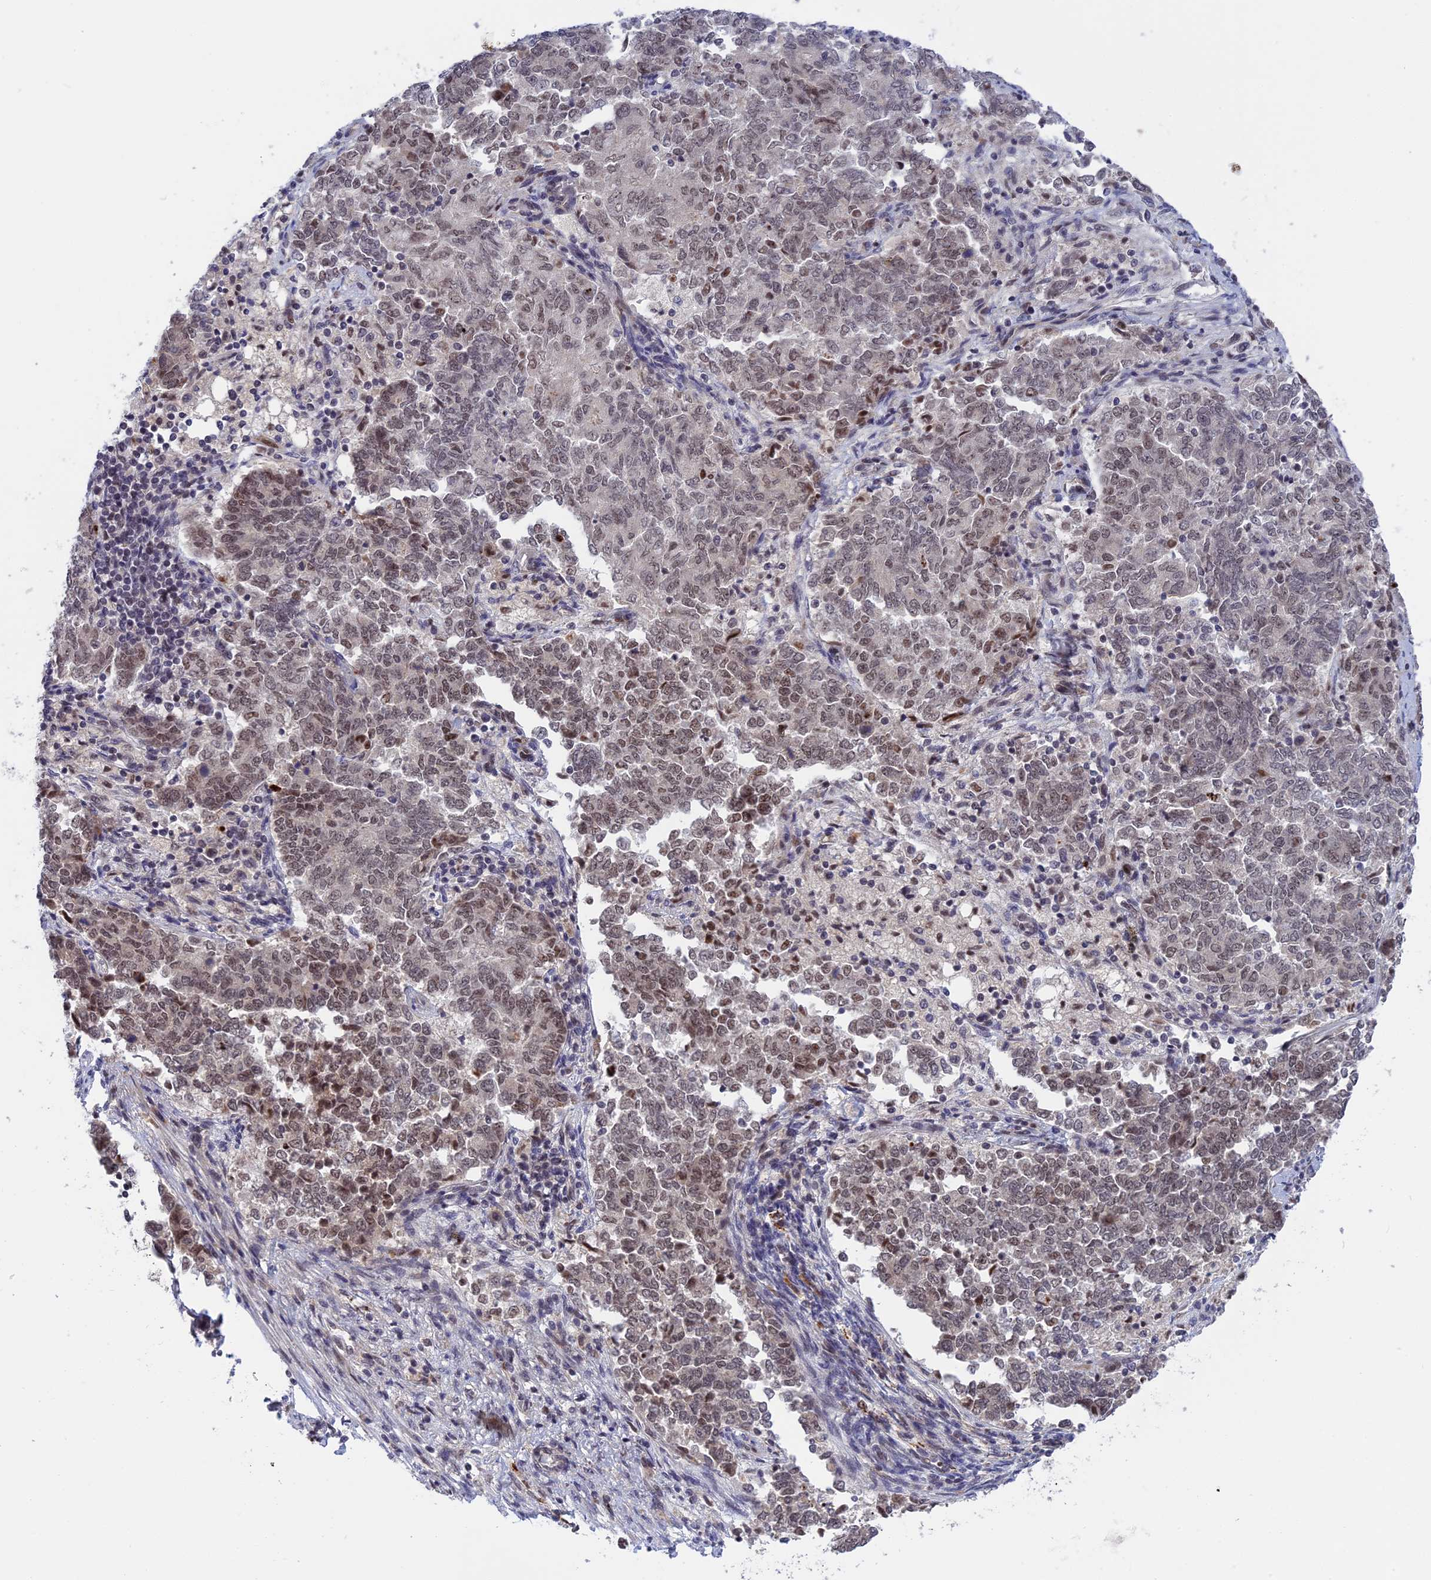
{"staining": {"intensity": "moderate", "quantity": "25%-75%", "location": "nuclear"}, "tissue": "endometrial cancer", "cell_type": "Tumor cells", "image_type": "cancer", "snomed": [{"axis": "morphology", "description": "Adenocarcinoma, NOS"}, {"axis": "topography", "description": "Endometrium"}], "caption": "A brown stain shows moderate nuclear staining of a protein in endometrial adenocarcinoma tumor cells.", "gene": "POLR2C", "patient": {"sex": "female", "age": 80}}